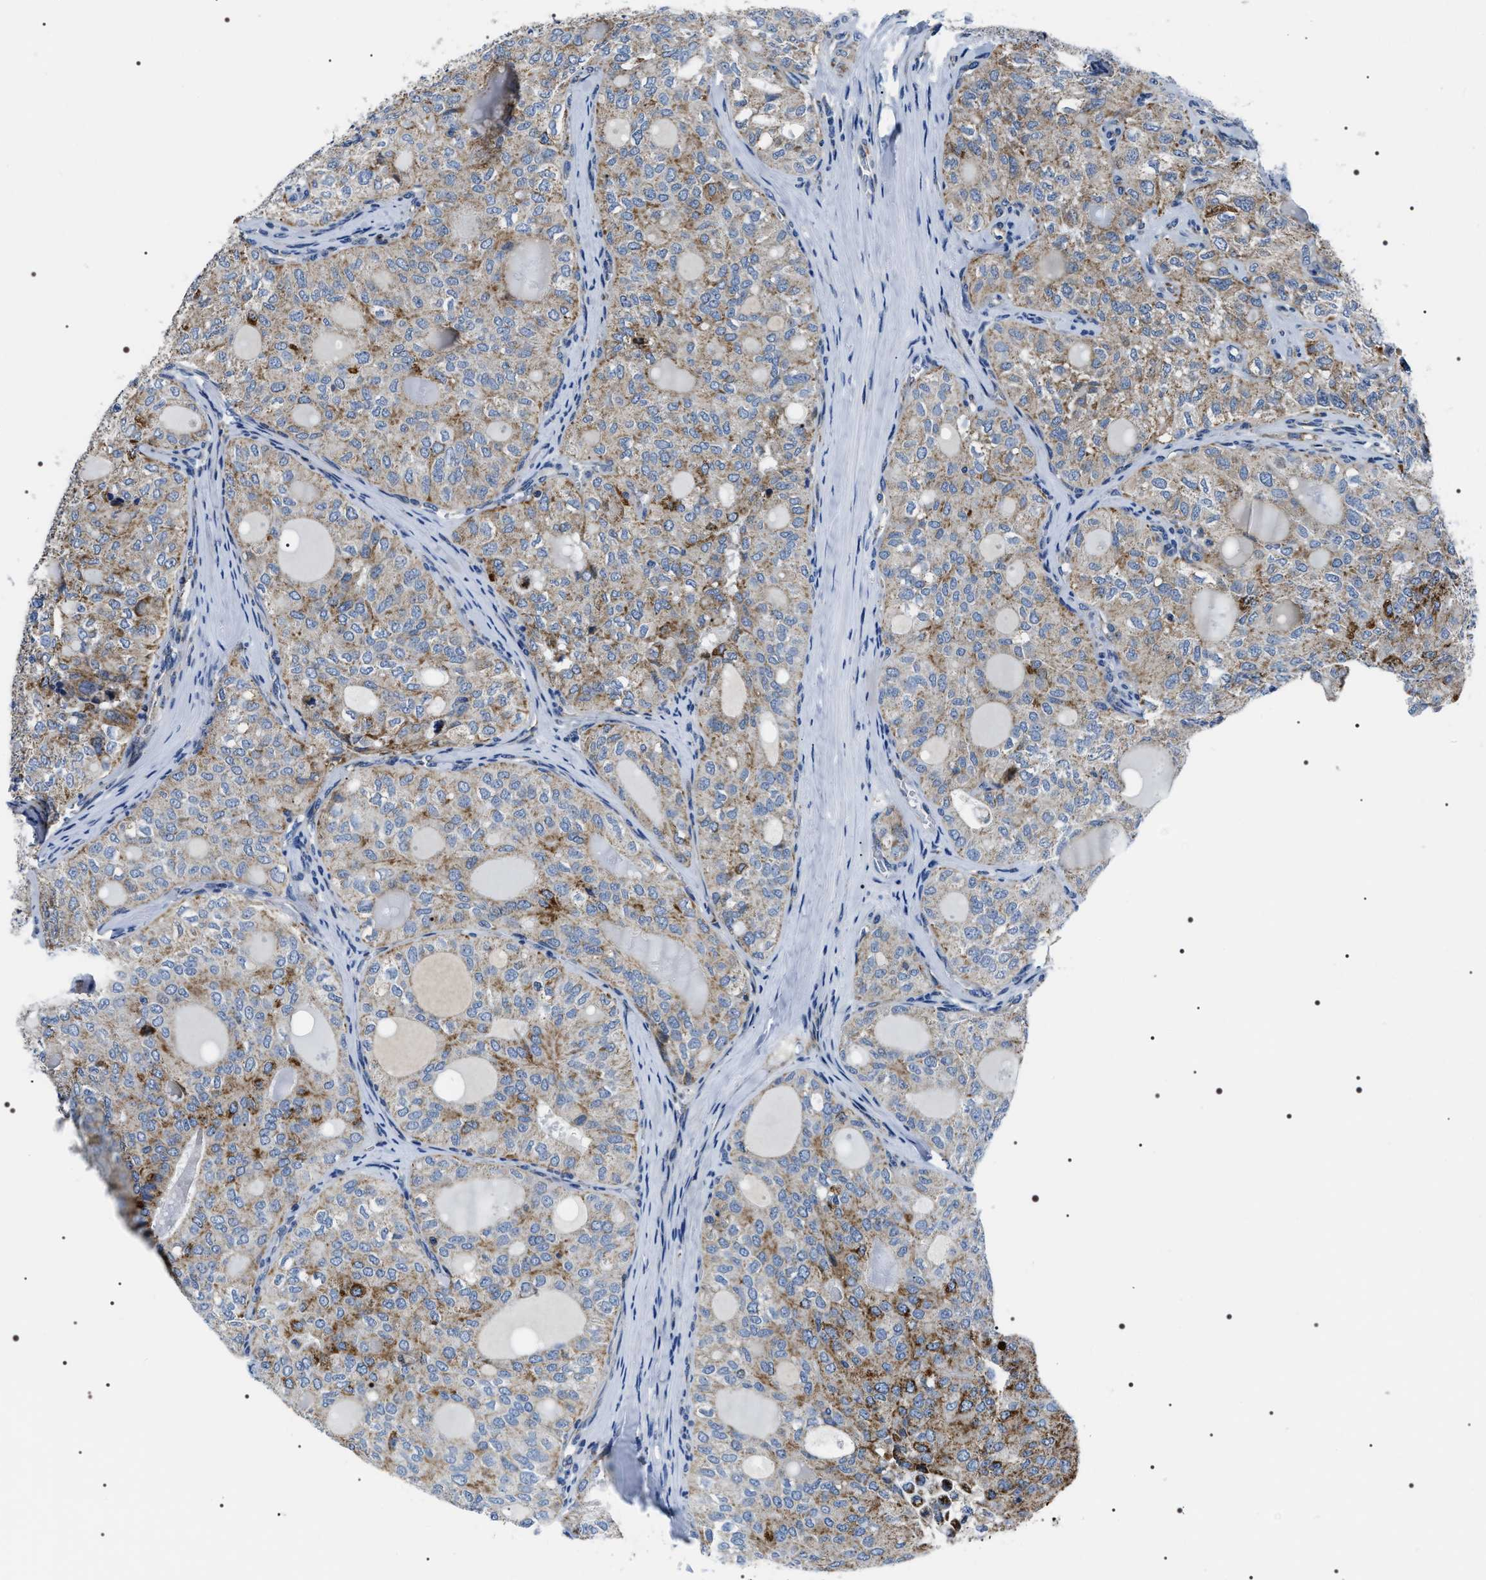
{"staining": {"intensity": "moderate", "quantity": ">75%", "location": "cytoplasmic/membranous"}, "tissue": "thyroid cancer", "cell_type": "Tumor cells", "image_type": "cancer", "snomed": [{"axis": "morphology", "description": "Follicular adenoma carcinoma, NOS"}, {"axis": "topography", "description": "Thyroid gland"}], "caption": "Follicular adenoma carcinoma (thyroid) stained with a protein marker reveals moderate staining in tumor cells.", "gene": "NTMT1", "patient": {"sex": "male", "age": 75}}